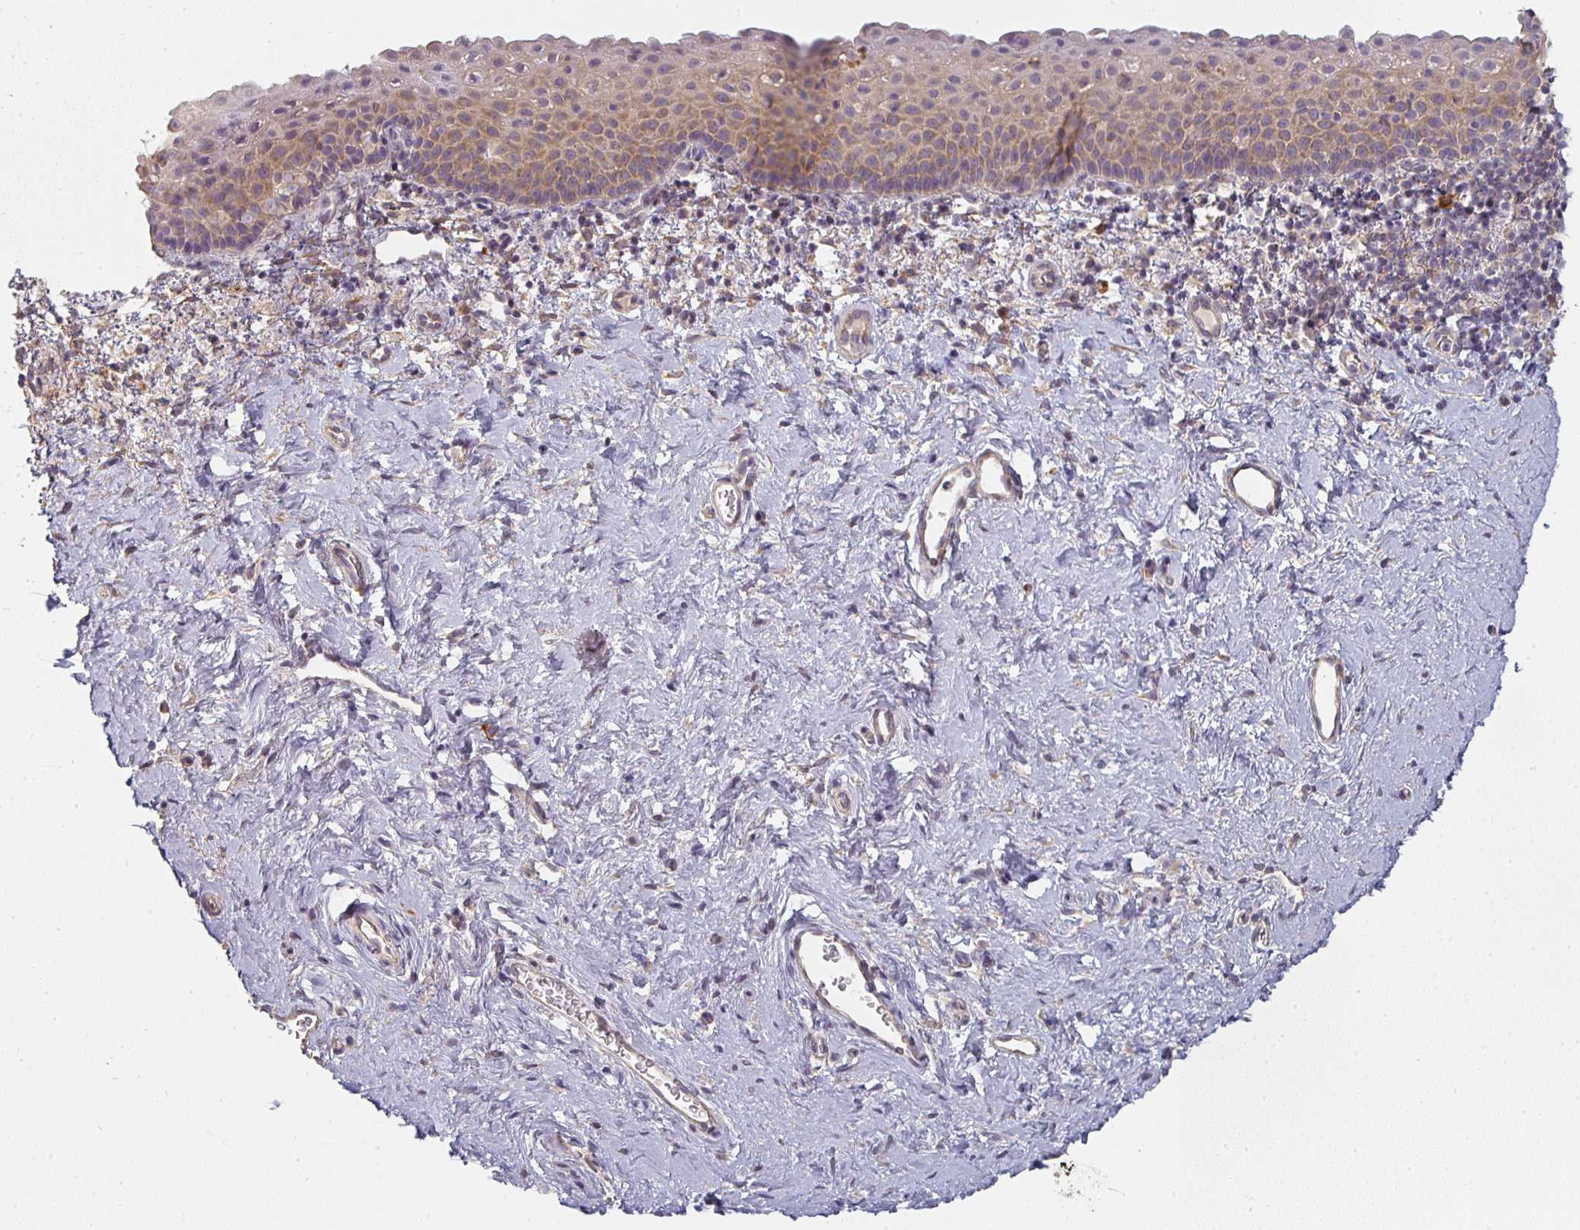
{"staining": {"intensity": "moderate", "quantity": "25%-75%", "location": "cytoplasmic/membranous"}, "tissue": "vagina", "cell_type": "Squamous epithelial cells", "image_type": "normal", "snomed": [{"axis": "morphology", "description": "Normal tissue, NOS"}, {"axis": "topography", "description": "Vagina"}], "caption": "An image of human vagina stained for a protein exhibits moderate cytoplasmic/membranous brown staining in squamous epithelial cells.", "gene": "CTHRC1", "patient": {"sex": "female", "age": 61}}